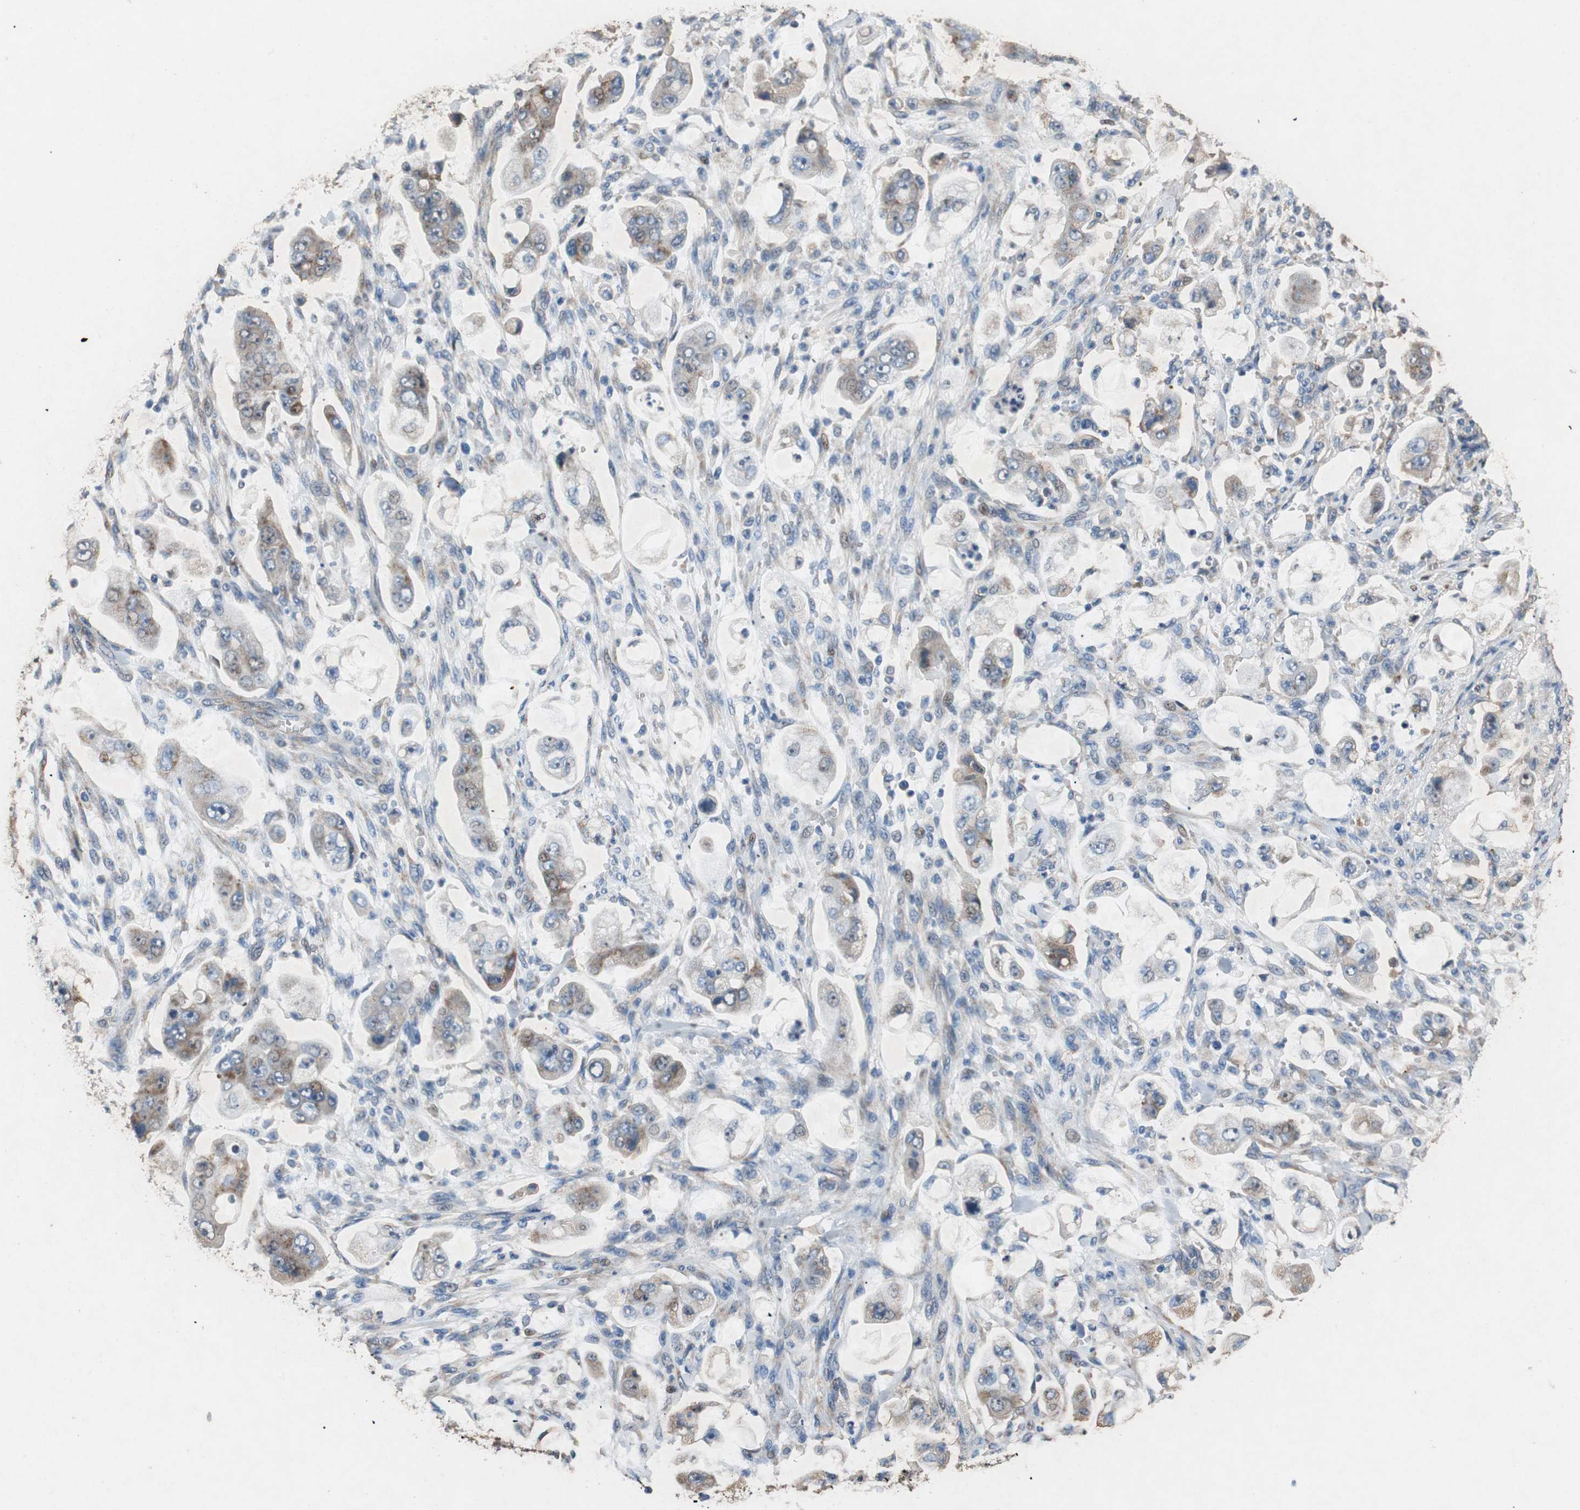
{"staining": {"intensity": "weak", "quantity": "25%-75%", "location": "cytoplasmic/membranous"}, "tissue": "stomach cancer", "cell_type": "Tumor cells", "image_type": "cancer", "snomed": [{"axis": "morphology", "description": "Adenocarcinoma, NOS"}, {"axis": "topography", "description": "Stomach"}], "caption": "Brown immunohistochemical staining in human stomach cancer shows weak cytoplasmic/membranous positivity in approximately 25%-75% of tumor cells.", "gene": "RPL35", "patient": {"sex": "male", "age": 62}}